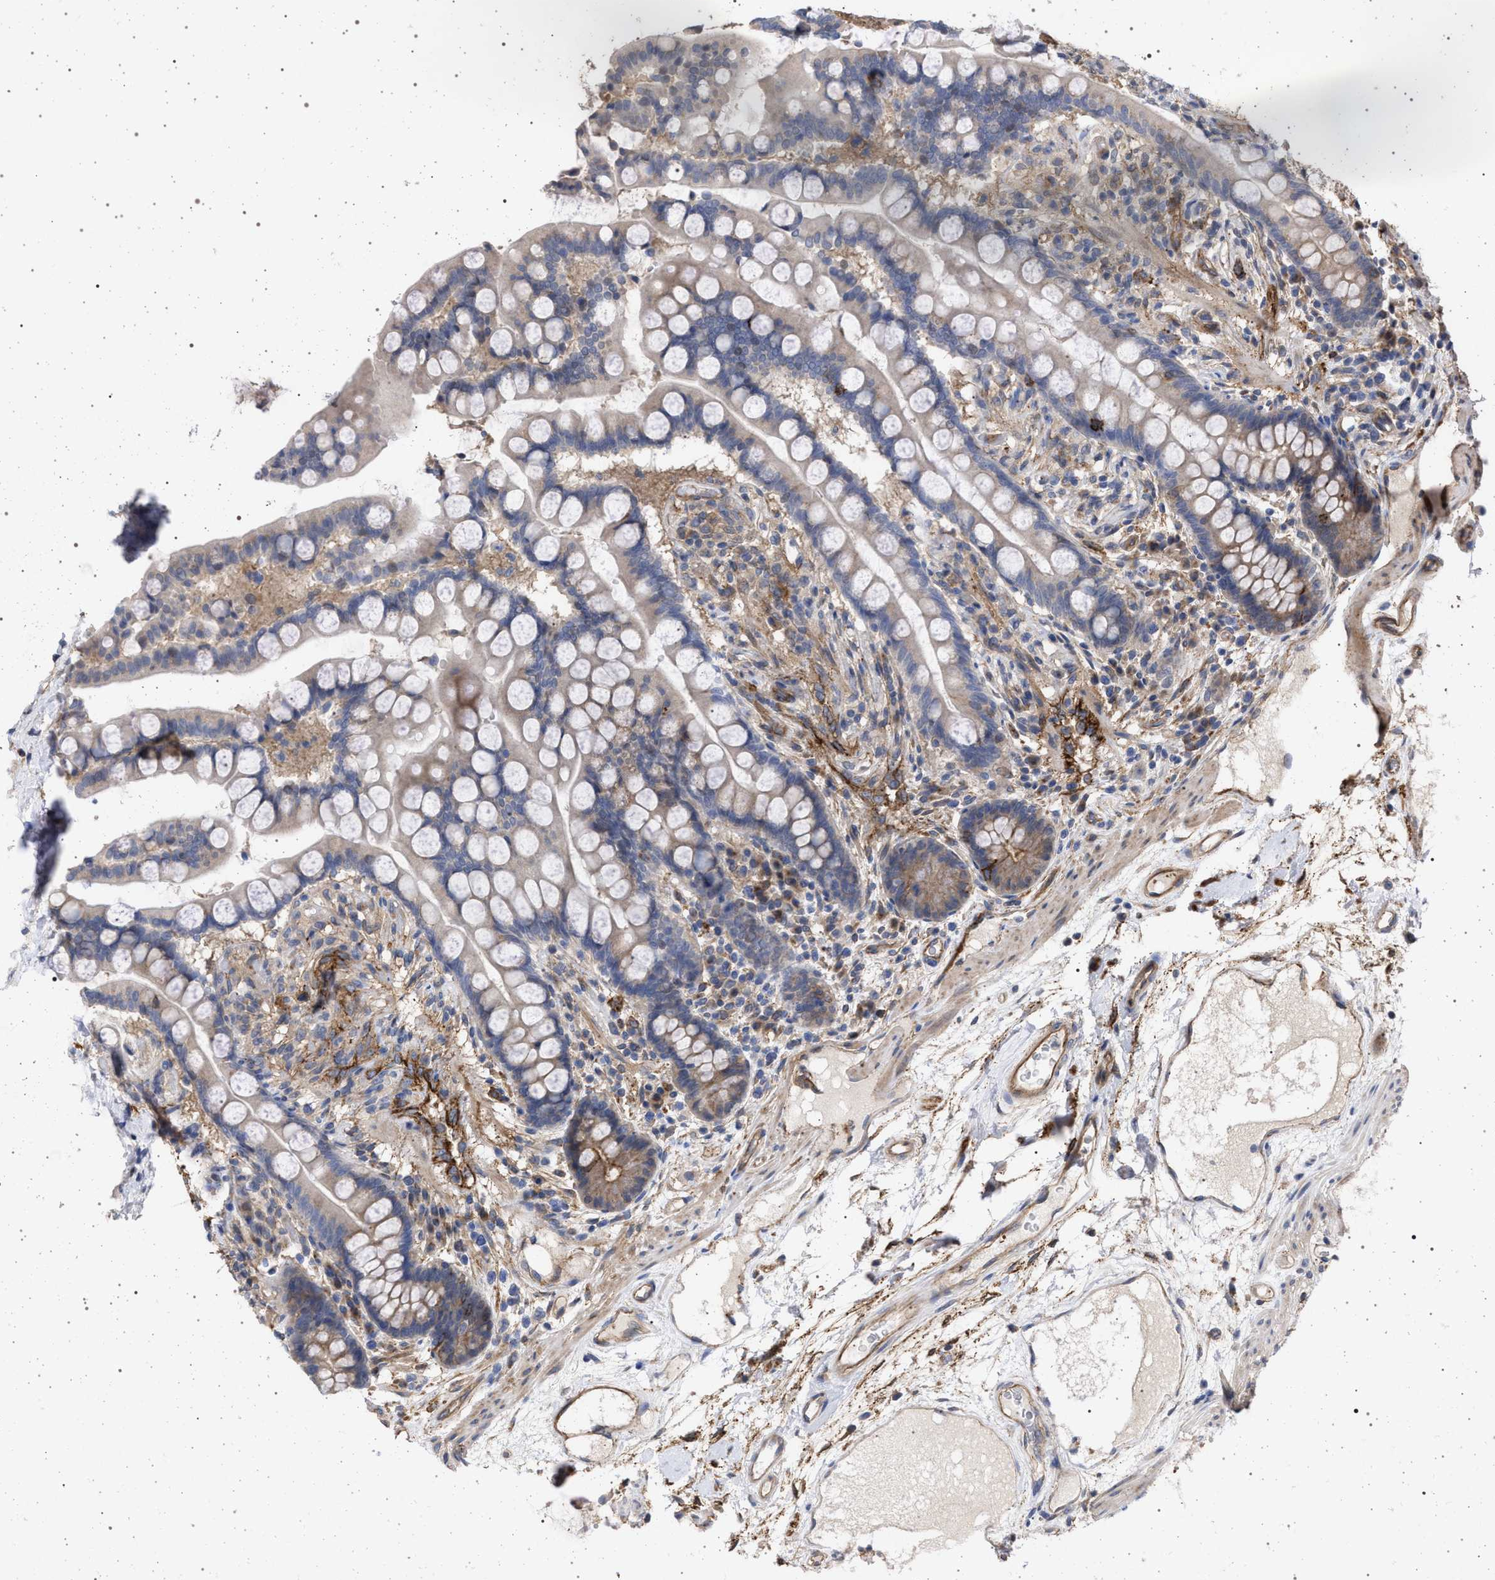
{"staining": {"intensity": "moderate", "quantity": ">75%", "location": "cytoplasmic/membranous"}, "tissue": "colon", "cell_type": "Endothelial cells", "image_type": "normal", "snomed": [{"axis": "morphology", "description": "Normal tissue, NOS"}, {"axis": "topography", "description": "Colon"}], "caption": "Colon stained with immunohistochemistry (IHC) displays moderate cytoplasmic/membranous positivity in about >75% of endothelial cells.", "gene": "IFT20", "patient": {"sex": "male", "age": 73}}